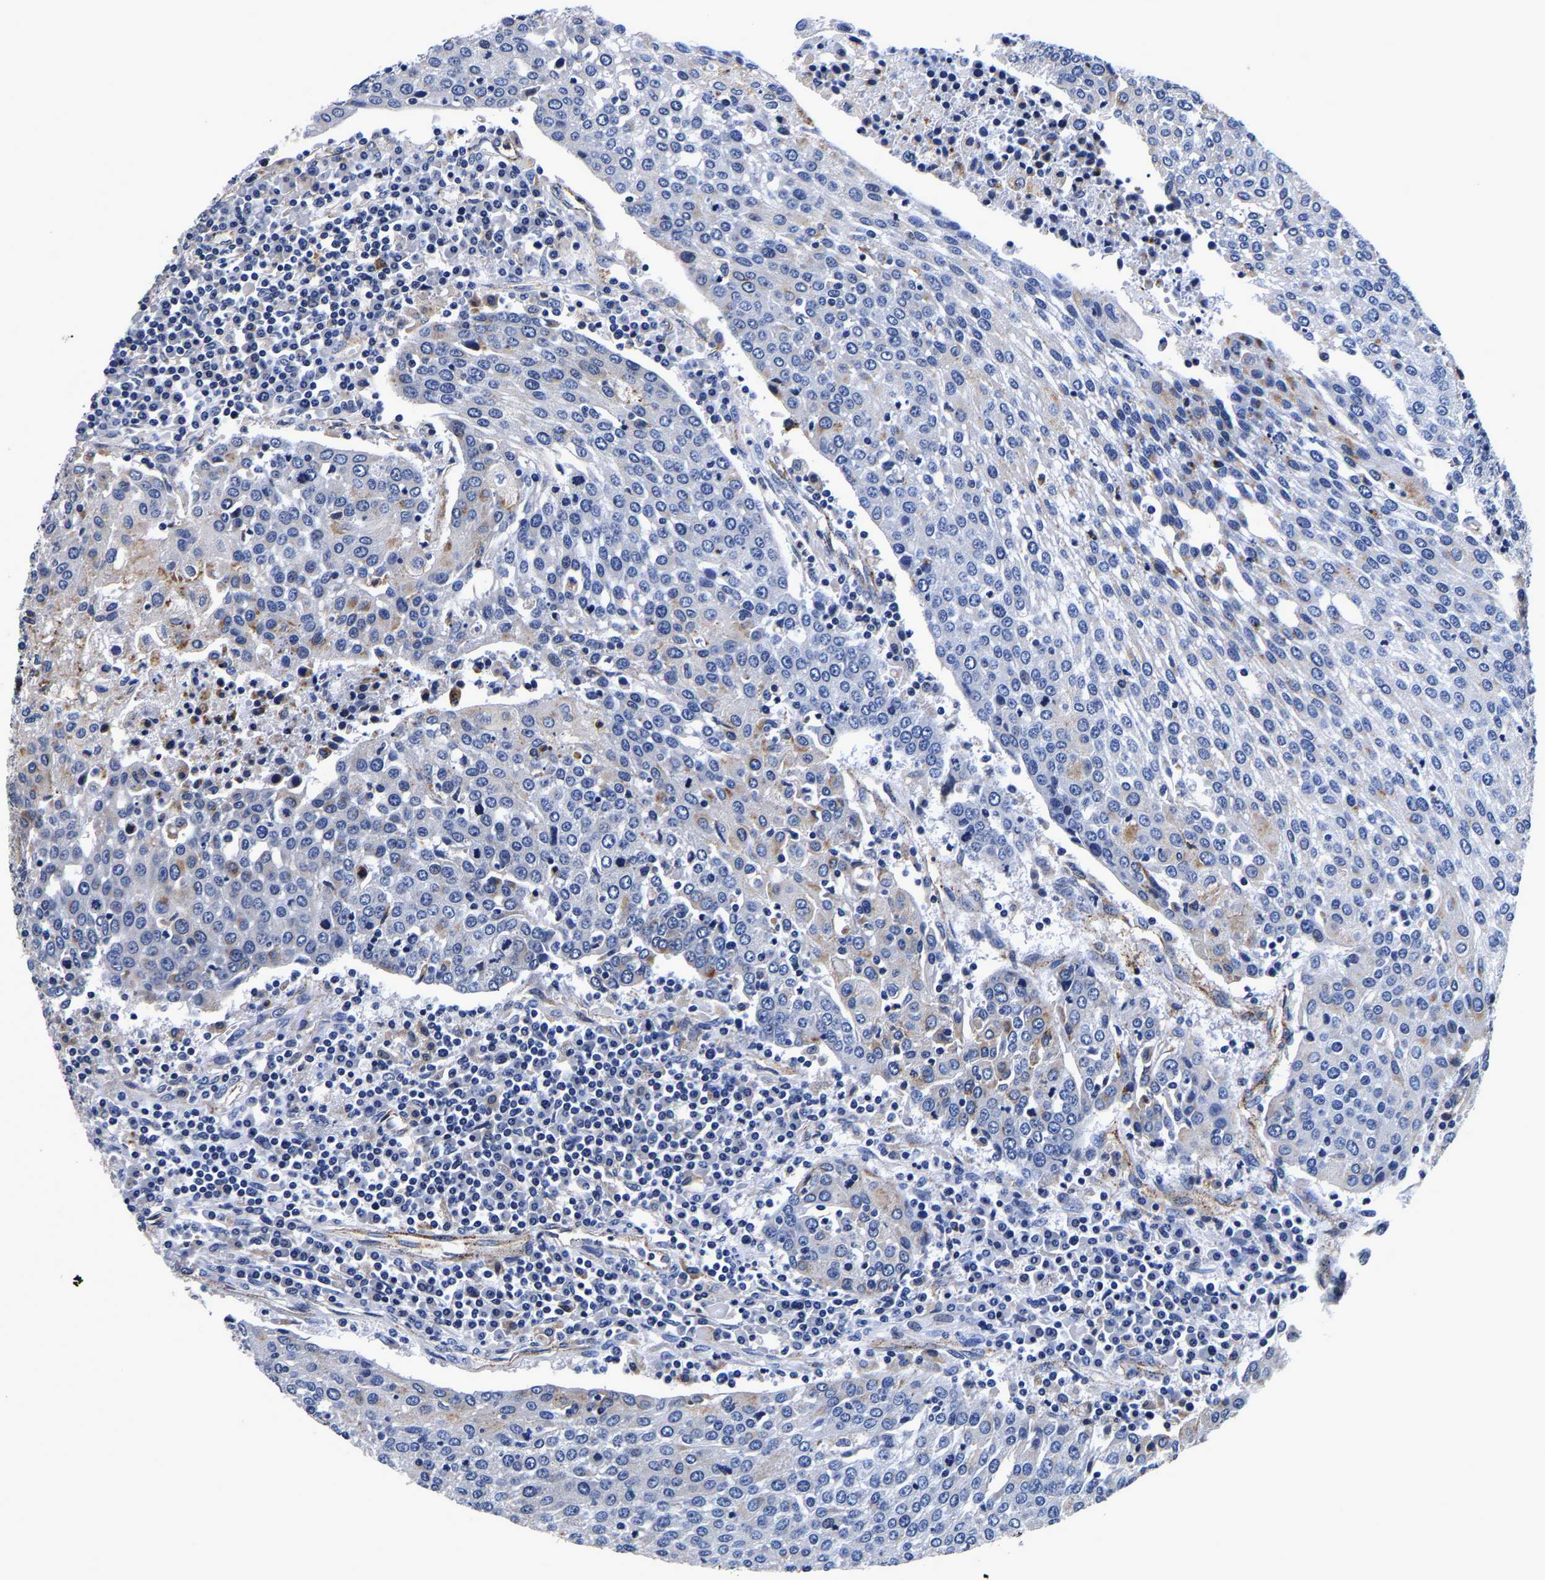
{"staining": {"intensity": "negative", "quantity": "none", "location": "none"}, "tissue": "urothelial cancer", "cell_type": "Tumor cells", "image_type": "cancer", "snomed": [{"axis": "morphology", "description": "Urothelial carcinoma, High grade"}, {"axis": "topography", "description": "Urinary bladder"}], "caption": "An immunohistochemistry image of urothelial carcinoma (high-grade) is shown. There is no staining in tumor cells of urothelial carcinoma (high-grade). (Brightfield microscopy of DAB immunohistochemistry (IHC) at high magnification).", "gene": "GRN", "patient": {"sex": "female", "age": 85}}